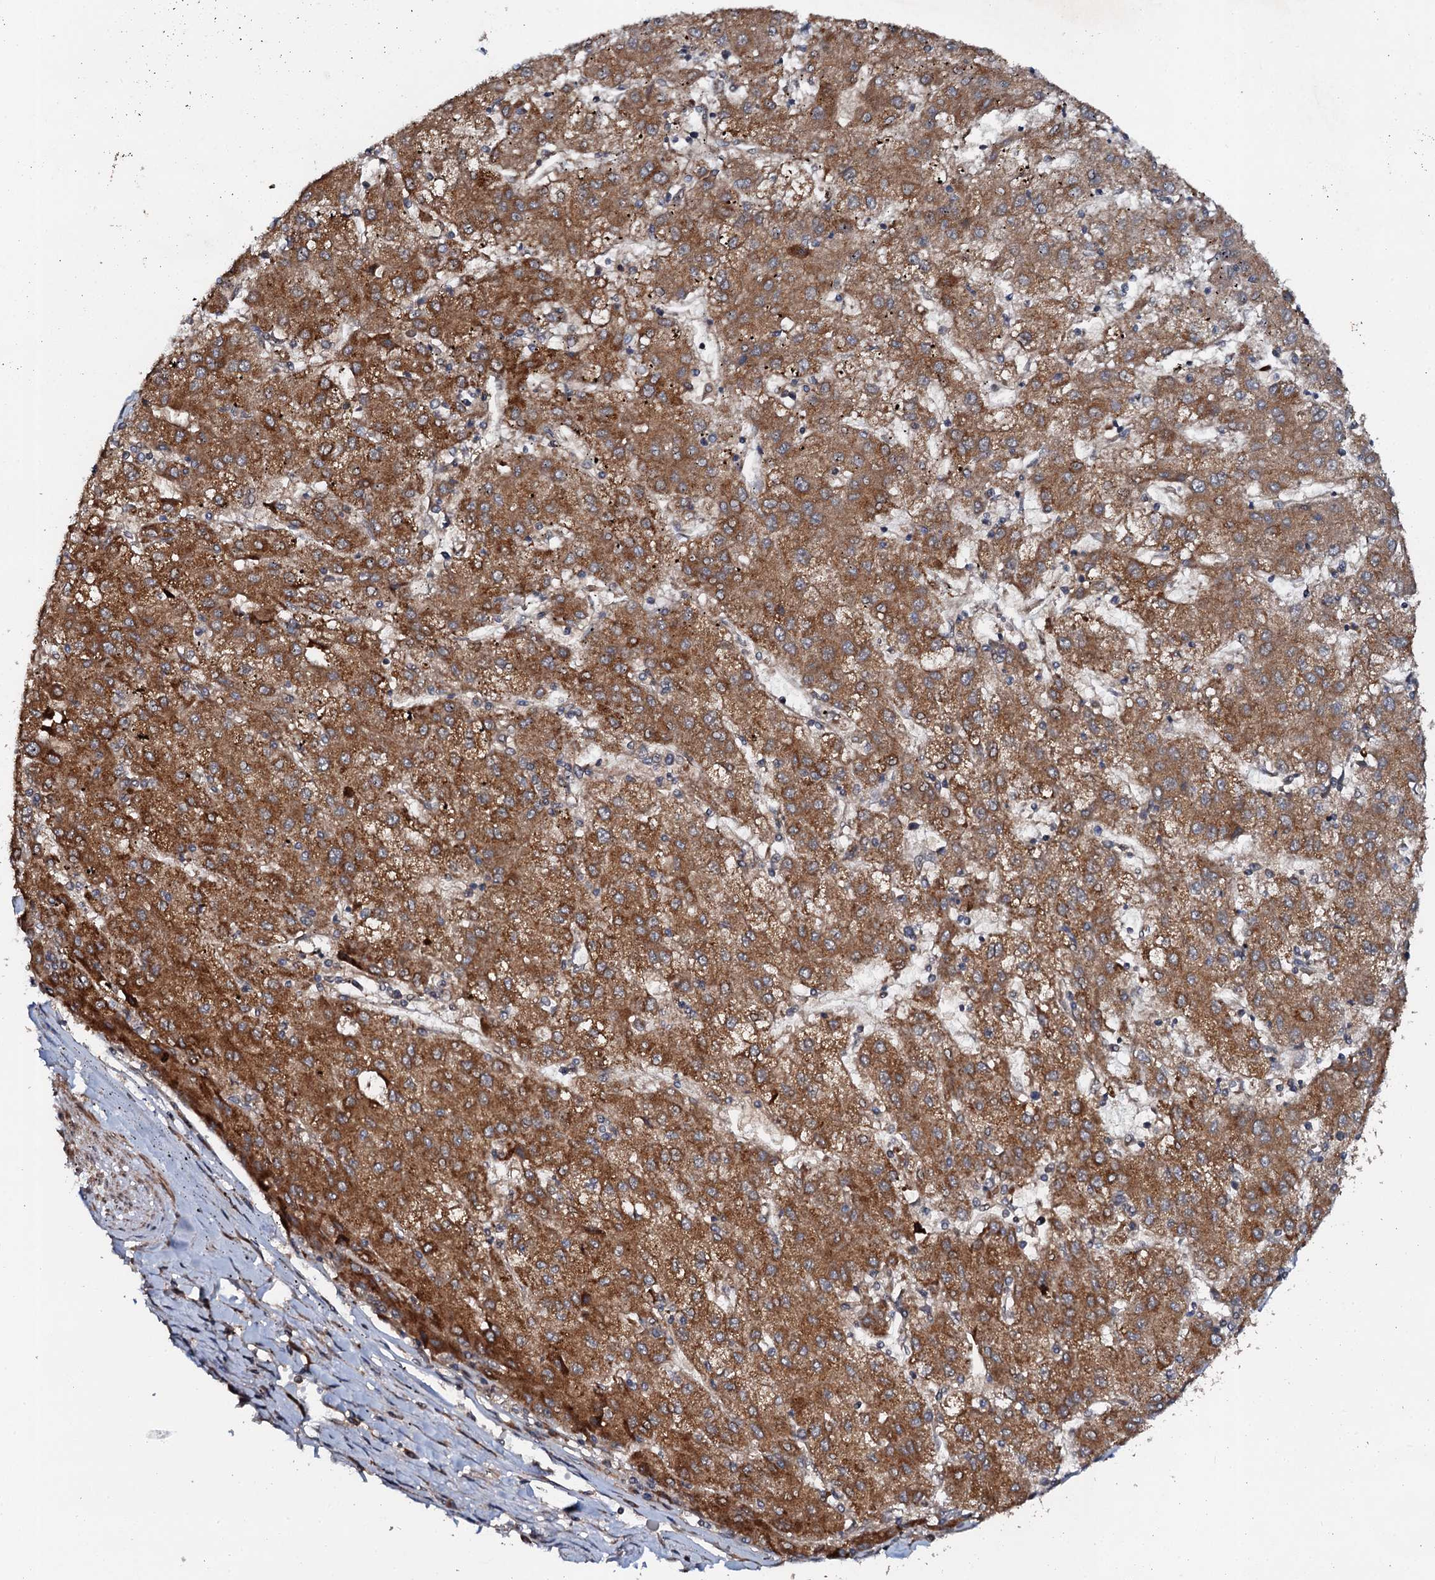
{"staining": {"intensity": "moderate", "quantity": ">75%", "location": "cytoplasmic/membranous"}, "tissue": "liver cancer", "cell_type": "Tumor cells", "image_type": "cancer", "snomed": [{"axis": "morphology", "description": "Carcinoma, Hepatocellular, NOS"}, {"axis": "topography", "description": "Liver"}], "caption": "Tumor cells demonstrate medium levels of moderate cytoplasmic/membranous staining in approximately >75% of cells in liver hepatocellular carcinoma.", "gene": "GLCE", "patient": {"sex": "male", "age": 72}}